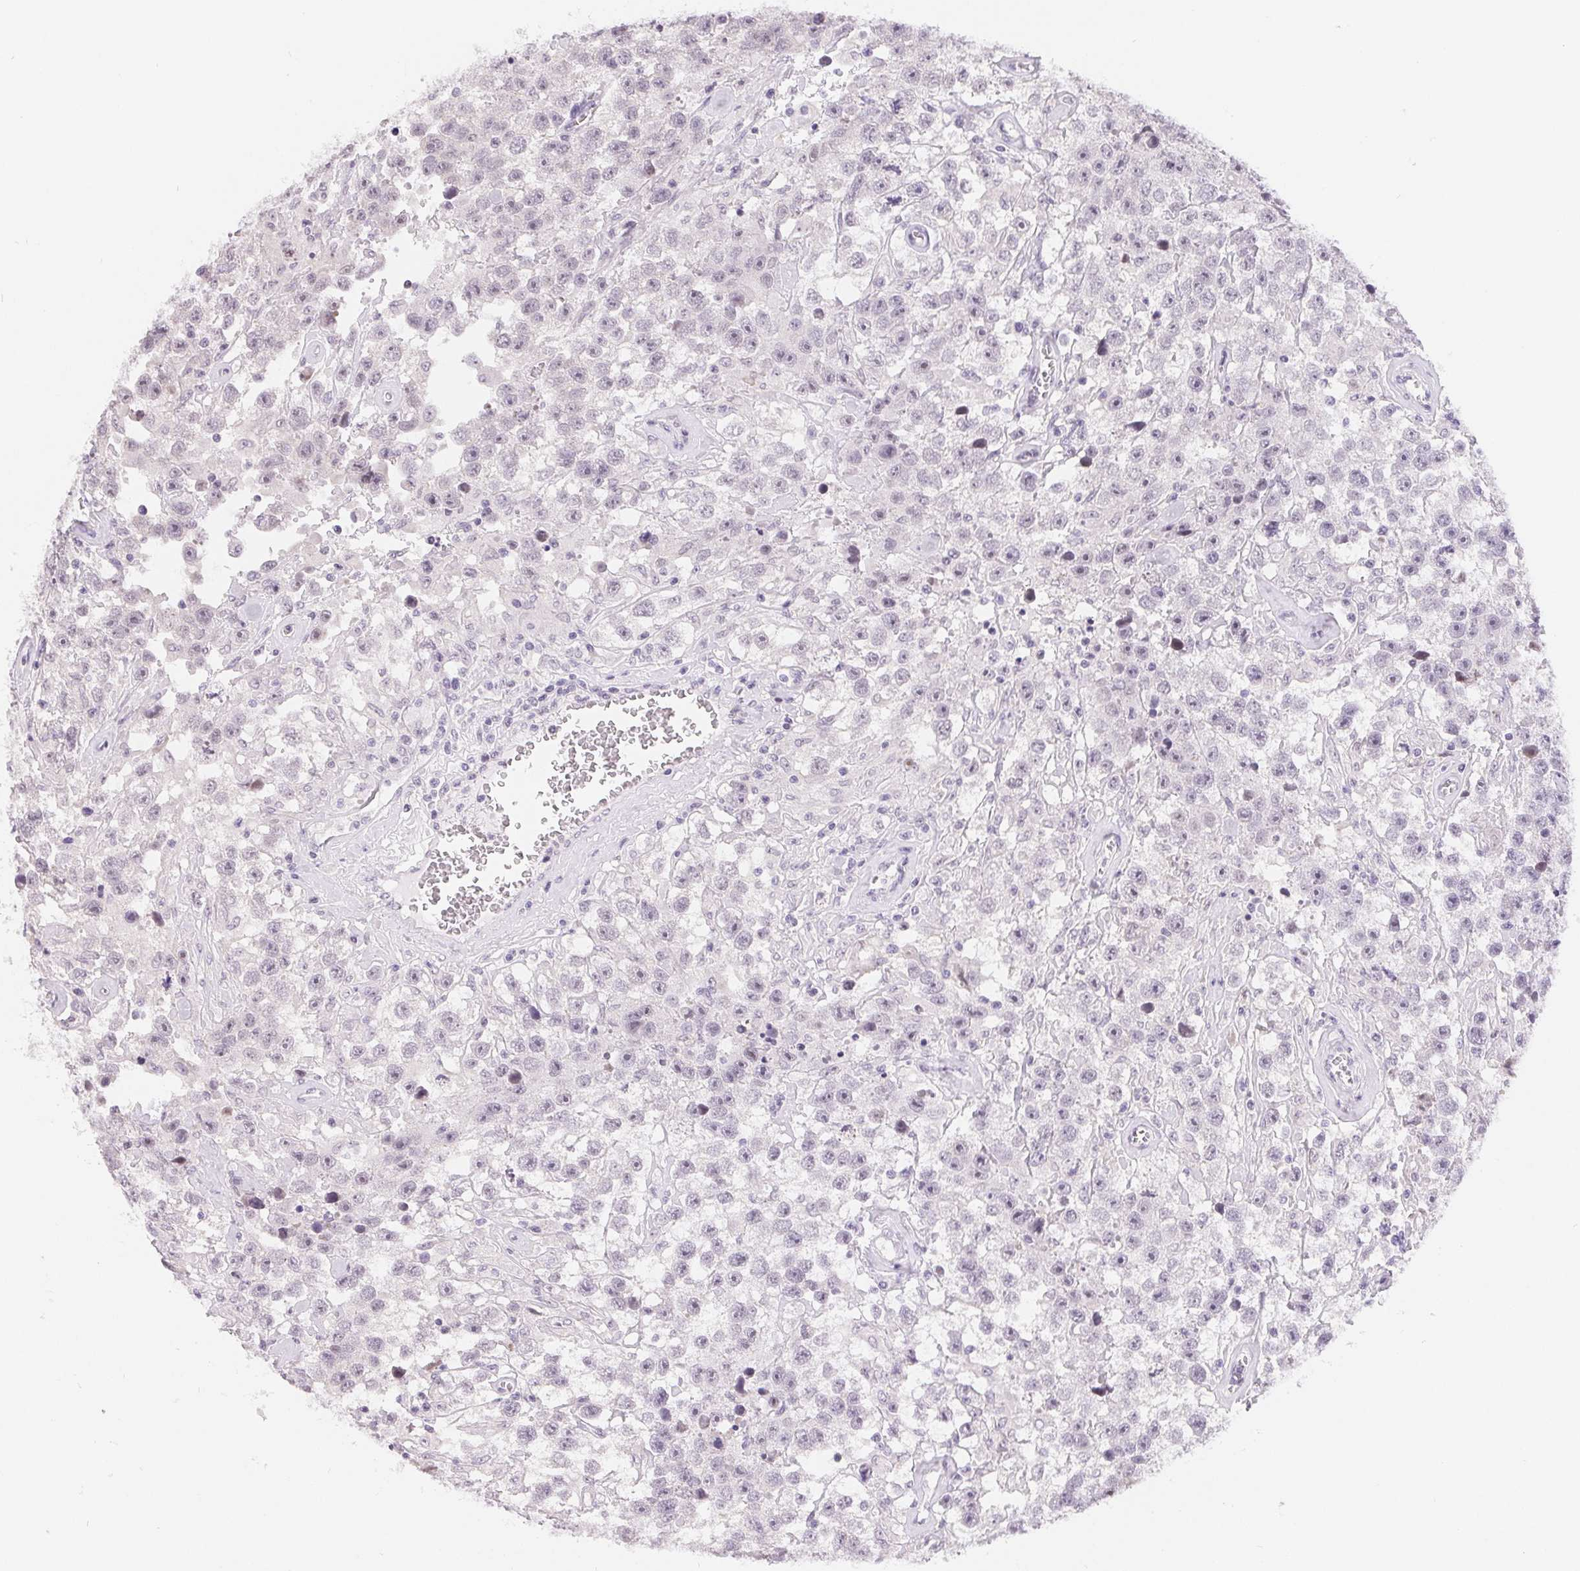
{"staining": {"intensity": "negative", "quantity": "none", "location": "none"}, "tissue": "testis cancer", "cell_type": "Tumor cells", "image_type": "cancer", "snomed": [{"axis": "morphology", "description": "Seminoma, NOS"}, {"axis": "topography", "description": "Testis"}], "caption": "Immunohistochemistry of testis seminoma reveals no staining in tumor cells.", "gene": "LCA5L", "patient": {"sex": "male", "age": 43}}